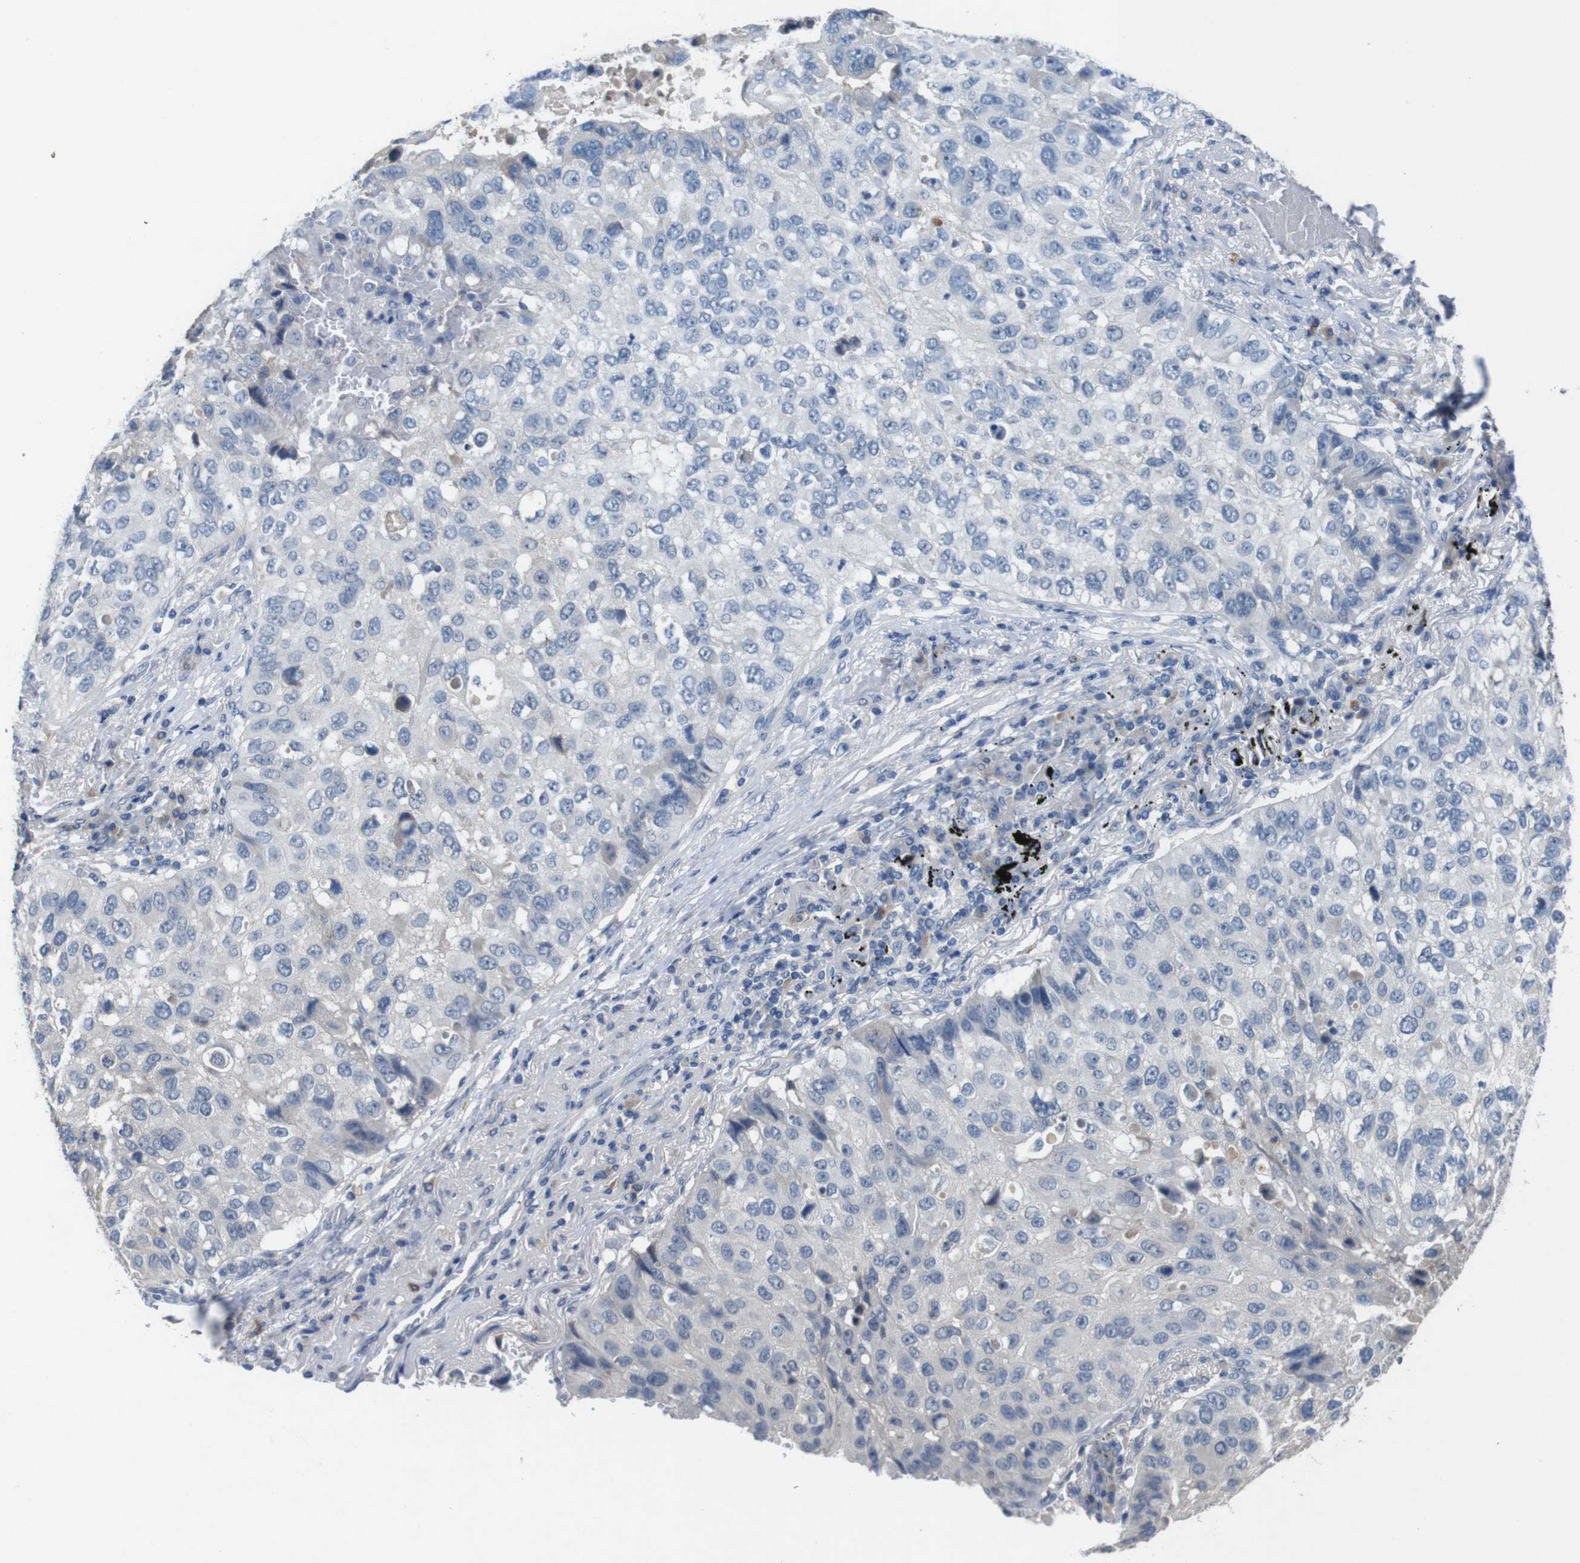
{"staining": {"intensity": "negative", "quantity": "none", "location": "none"}, "tissue": "lung cancer", "cell_type": "Tumor cells", "image_type": "cancer", "snomed": [{"axis": "morphology", "description": "Squamous cell carcinoma, NOS"}, {"axis": "topography", "description": "Lung"}], "caption": "Immunohistochemistry (IHC) of squamous cell carcinoma (lung) shows no expression in tumor cells.", "gene": "SLC2A8", "patient": {"sex": "male", "age": 57}}